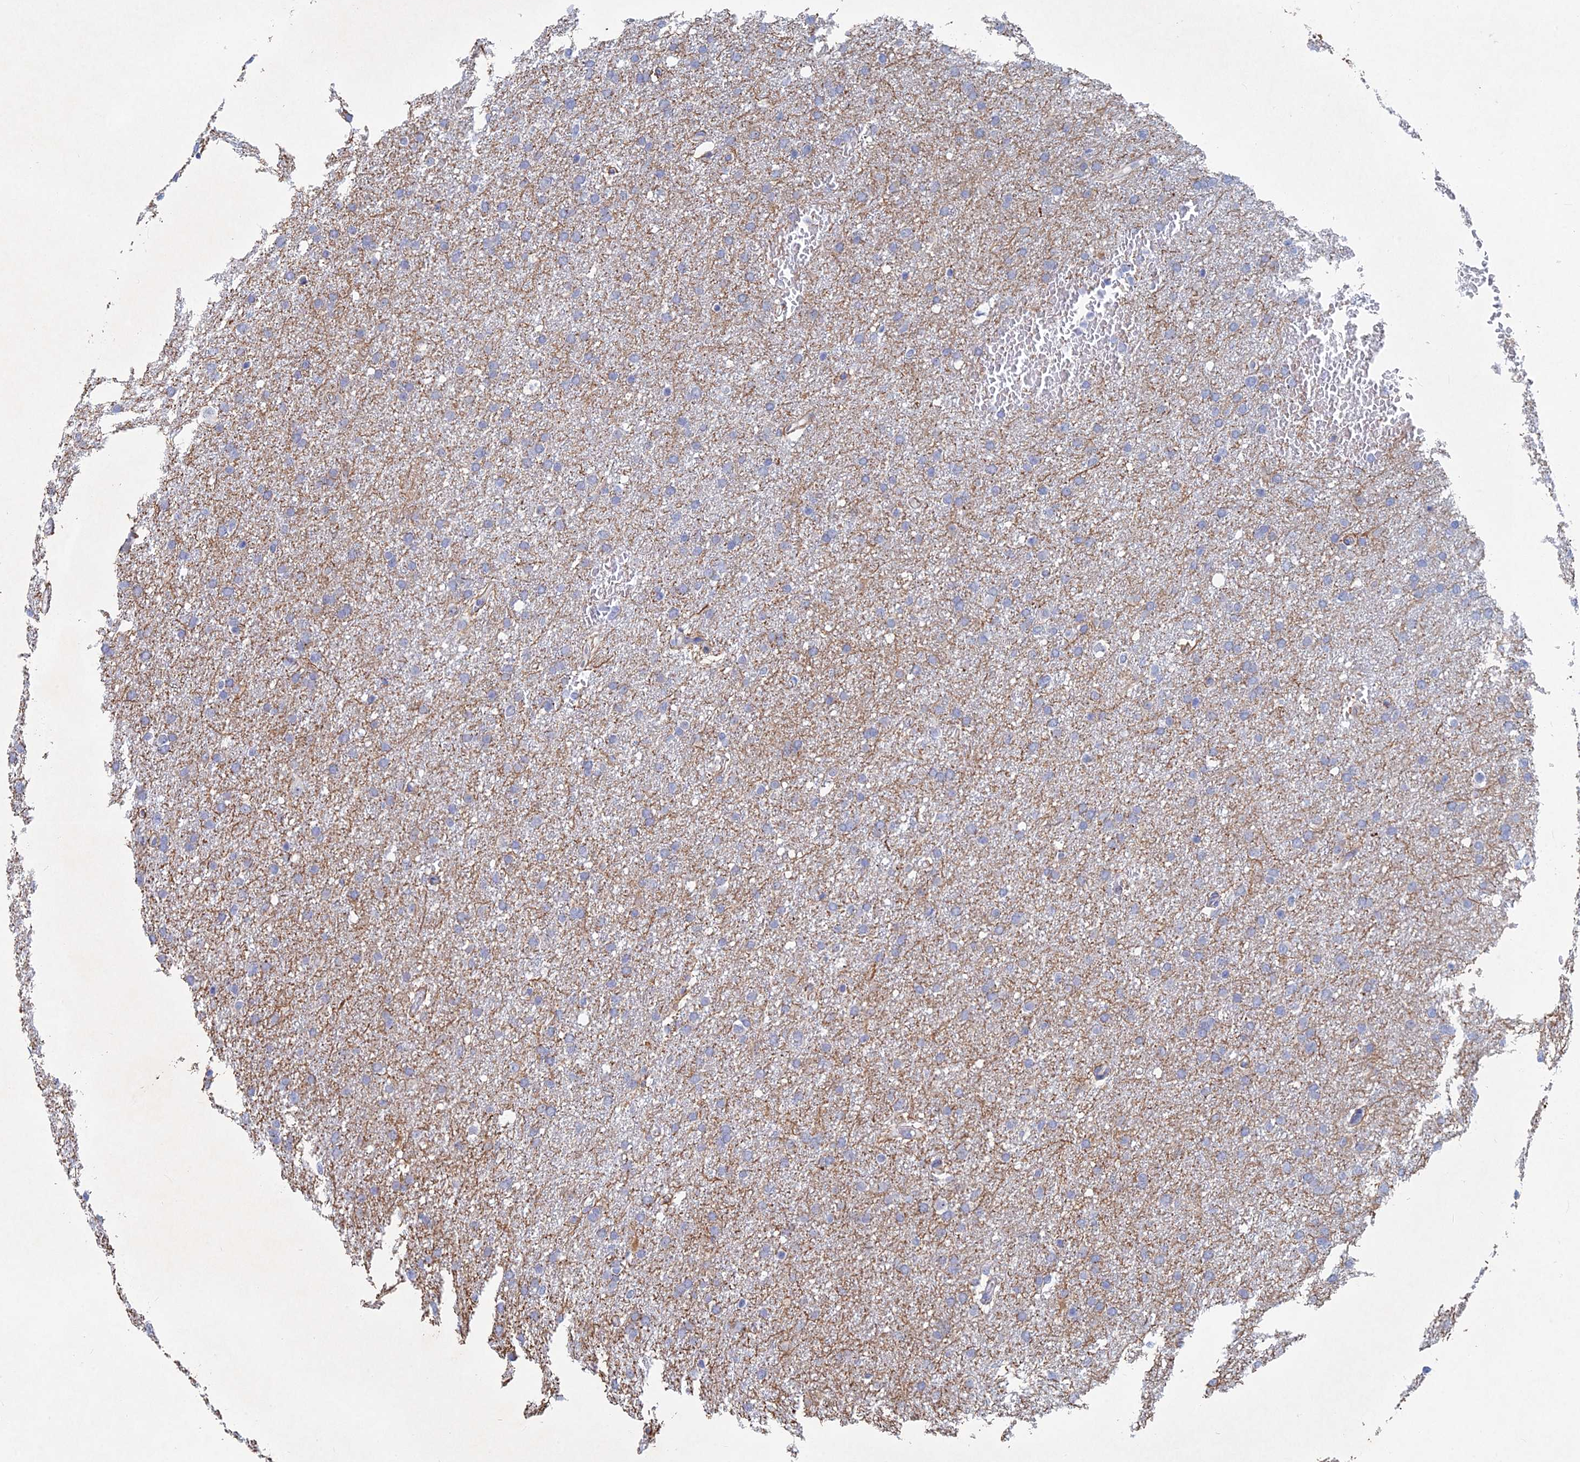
{"staining": {"intensity": "negative", "quantity": "none", "location": "none"}, "tissue": "glioma", "cell_type": "Tumor cells", "image_type": "cancer", "snomed": [{"axis": "morphology", "description": "Glioma, malignant, High grade"}, {"axis": "topography", "description": "Cerebral cortex"}], "caption": "DAB immunohistochemical staining of malignant high-grade glioma demonstrates no significant staining in tumor cells.", "gene": "GMNC", "patient": {"sex": "female", "age": 36}}